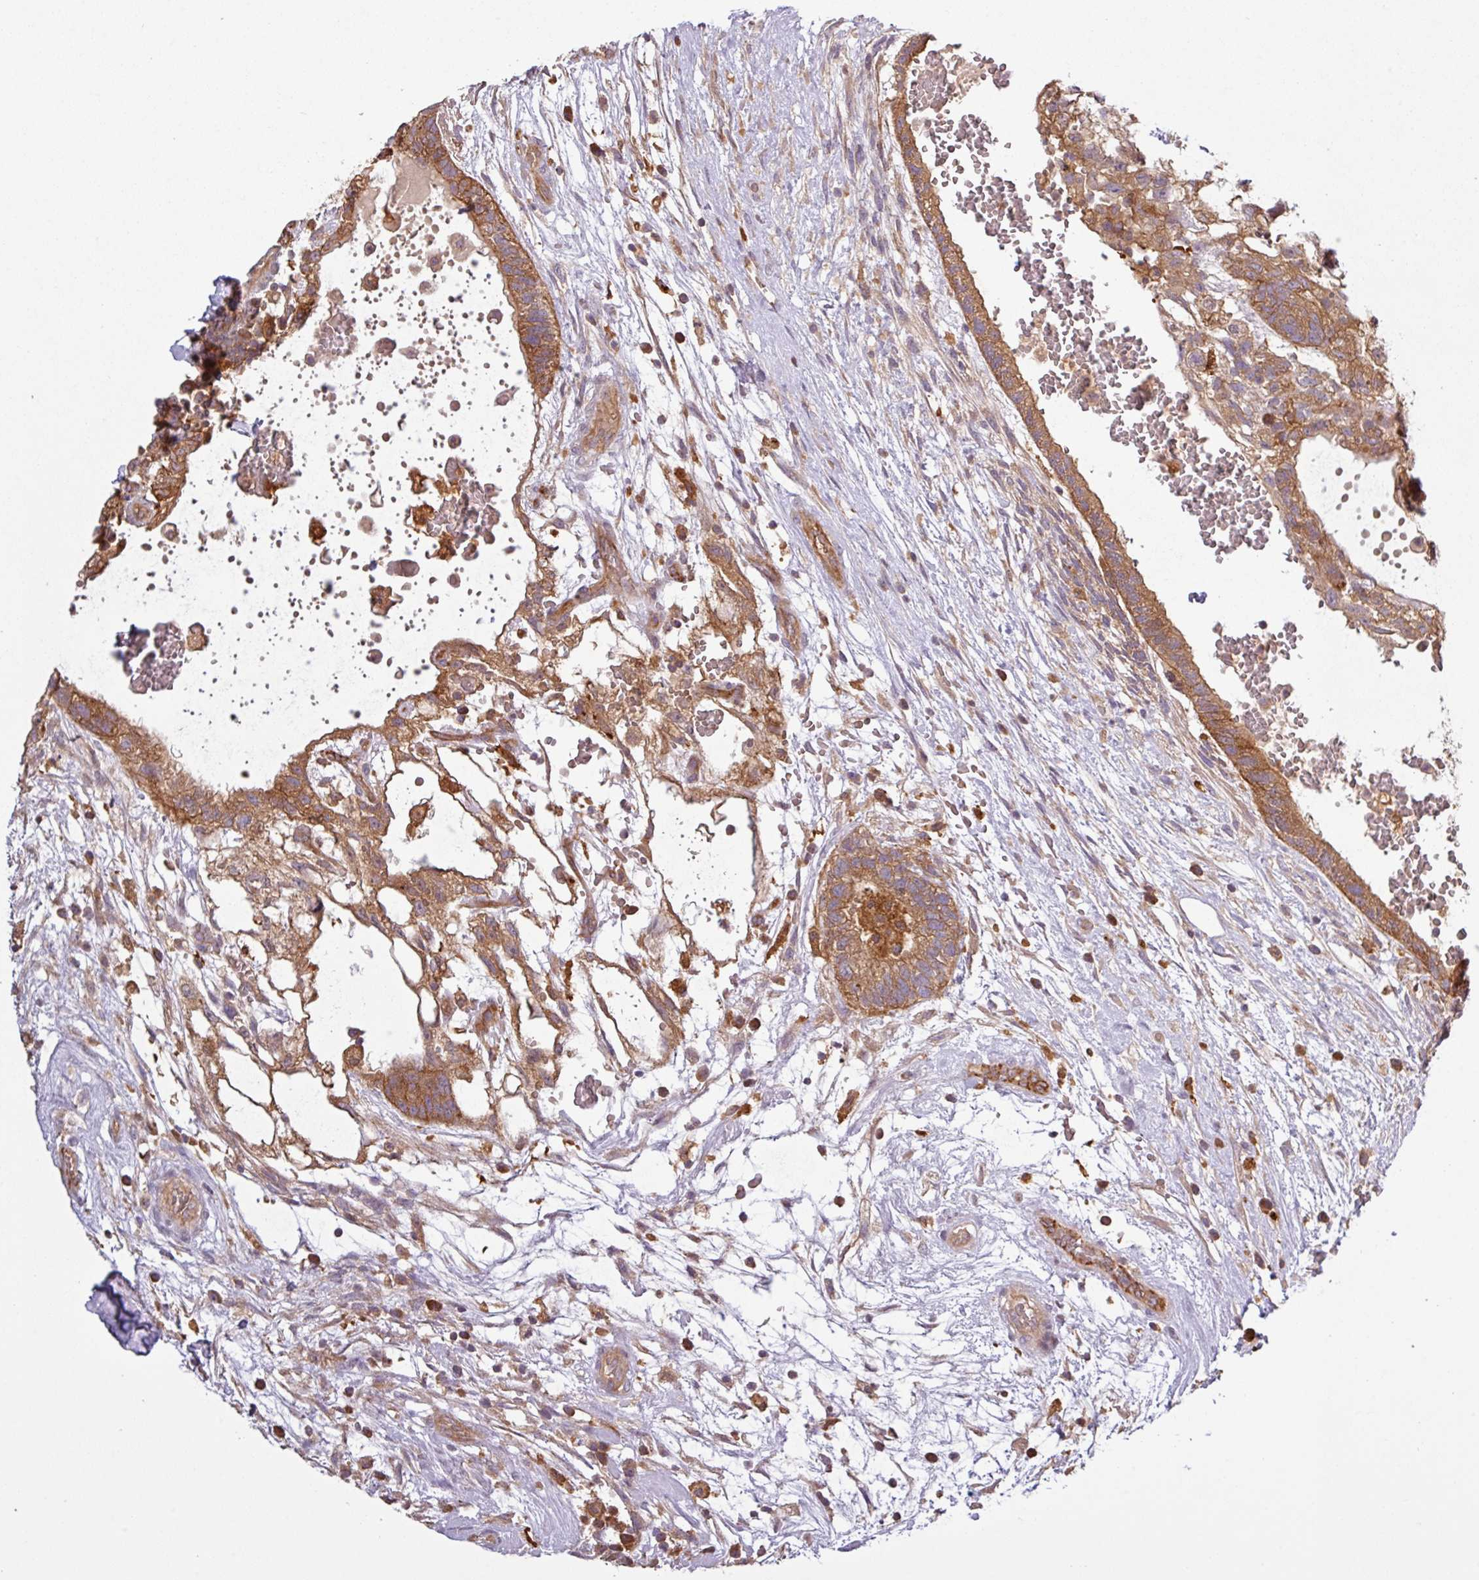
{"staining": {"intensity": "moderate", "quantity": ">75%", "location": "cytoplasmic/membranous"}, "tissue": "testis cancer", "cell_type": "Tumor cells", "image_type": "cancer", "snomed": [{"axis": "morphology", "description": "Normal tissue, NOS"}, {"axis": "morphology", "description": "Carcinoma, Embryonal, NOS"}, {"axis": "topography", "description": "Testis"}], "caption": "Tumor cells exhibit medium levels of moderate cytoplasmic/membranous positivity in approximately >75% of cells in human embryonal carcinoma (testis).", "gene": "SIRPB2", "patient": {"sex": "male", "age": 32}}